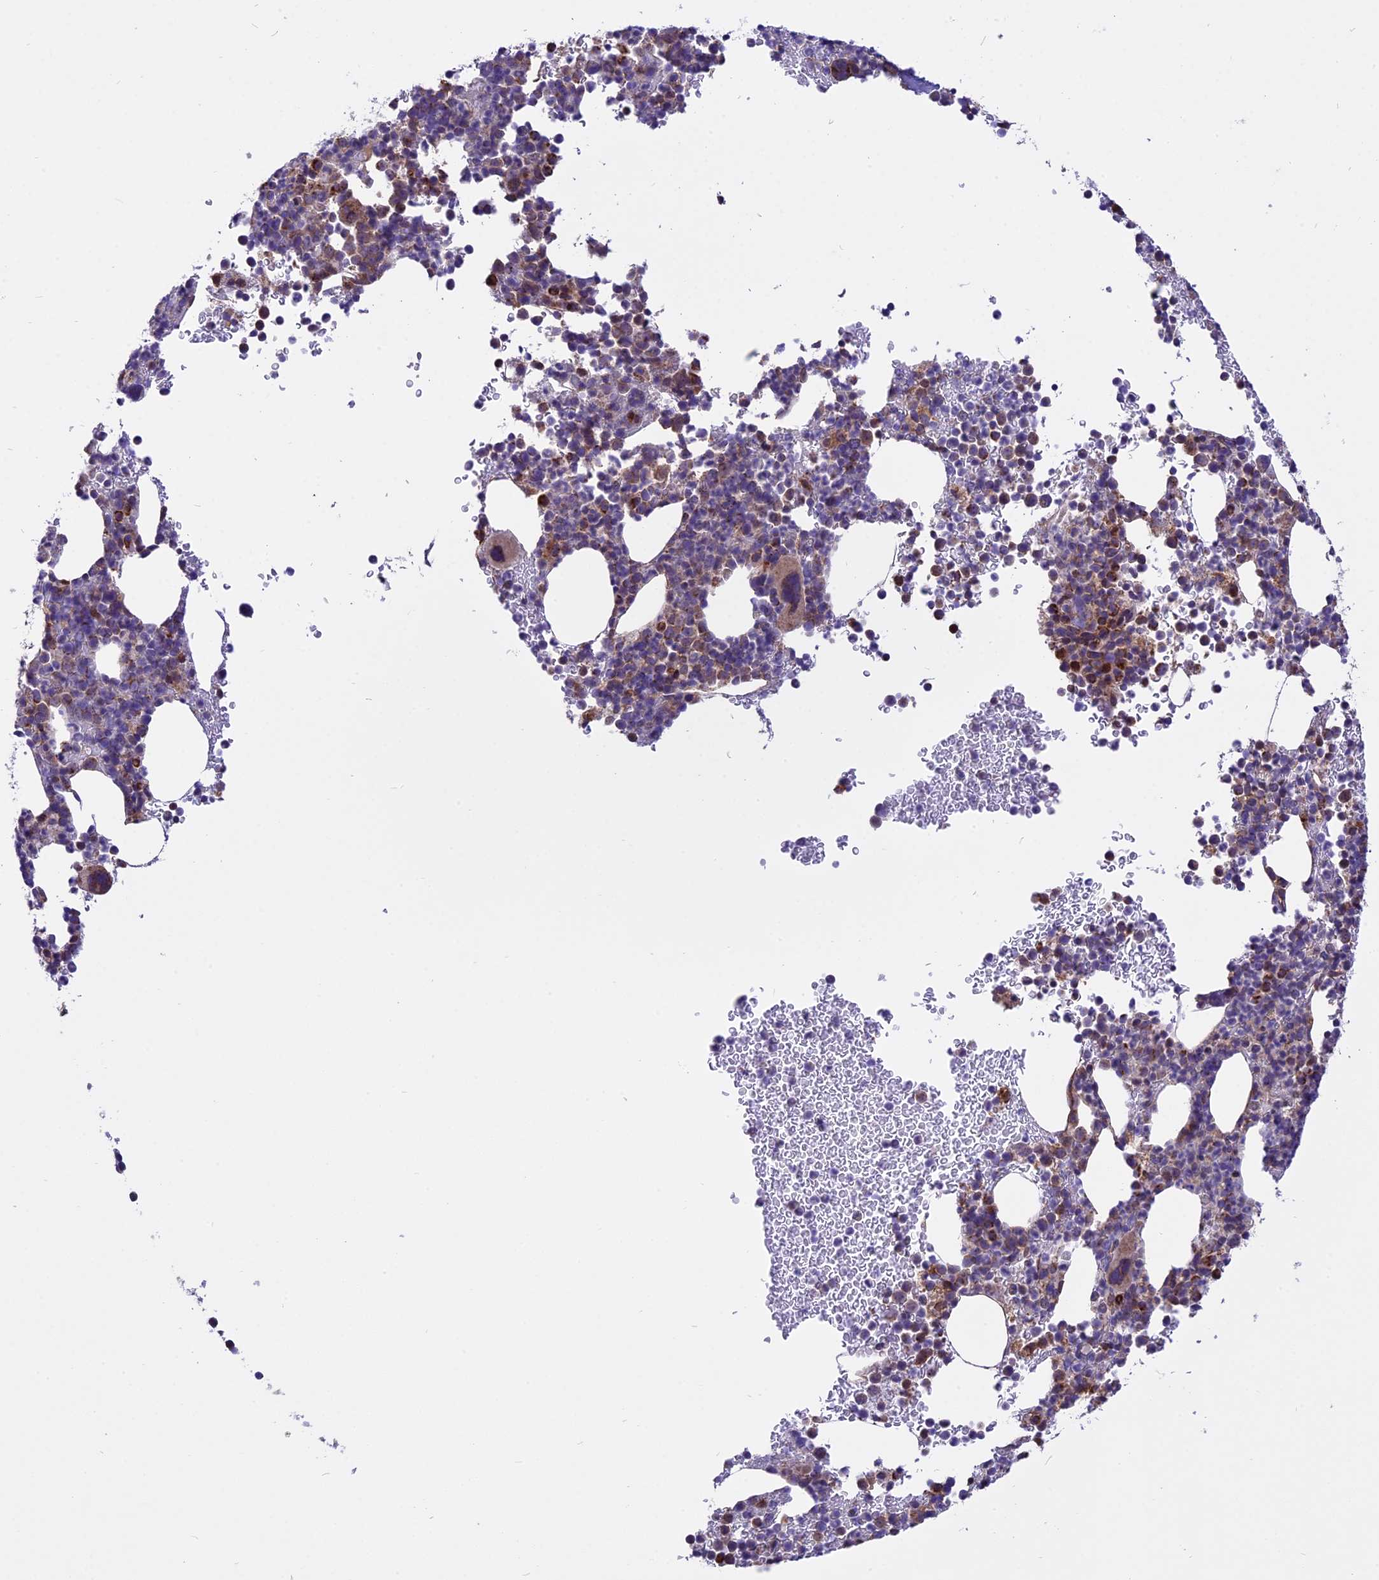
{"staining": {"intensity": "moderate", "quantity": "<25%", "location": "cytoplasmic/membranous"}, "tissue": "bone marrow", "cell_type": "Hematopoietic cells", "image_type": "normal", "snomed": [{"axis": "morphology", "description": "Normal tissue, NOS"}, {"axis": "topography", "description": "Bone marrow"}], "caption": "Immunohistochemistry micrograph of normal bone marrow stained for a protein (brown), which shows low levels of moderate cytoplasmic/membranous positivity in approximately <25% of hematopoietic cells.", "gene": "COX17", "patient": {"sex": "female", "age": 82}}